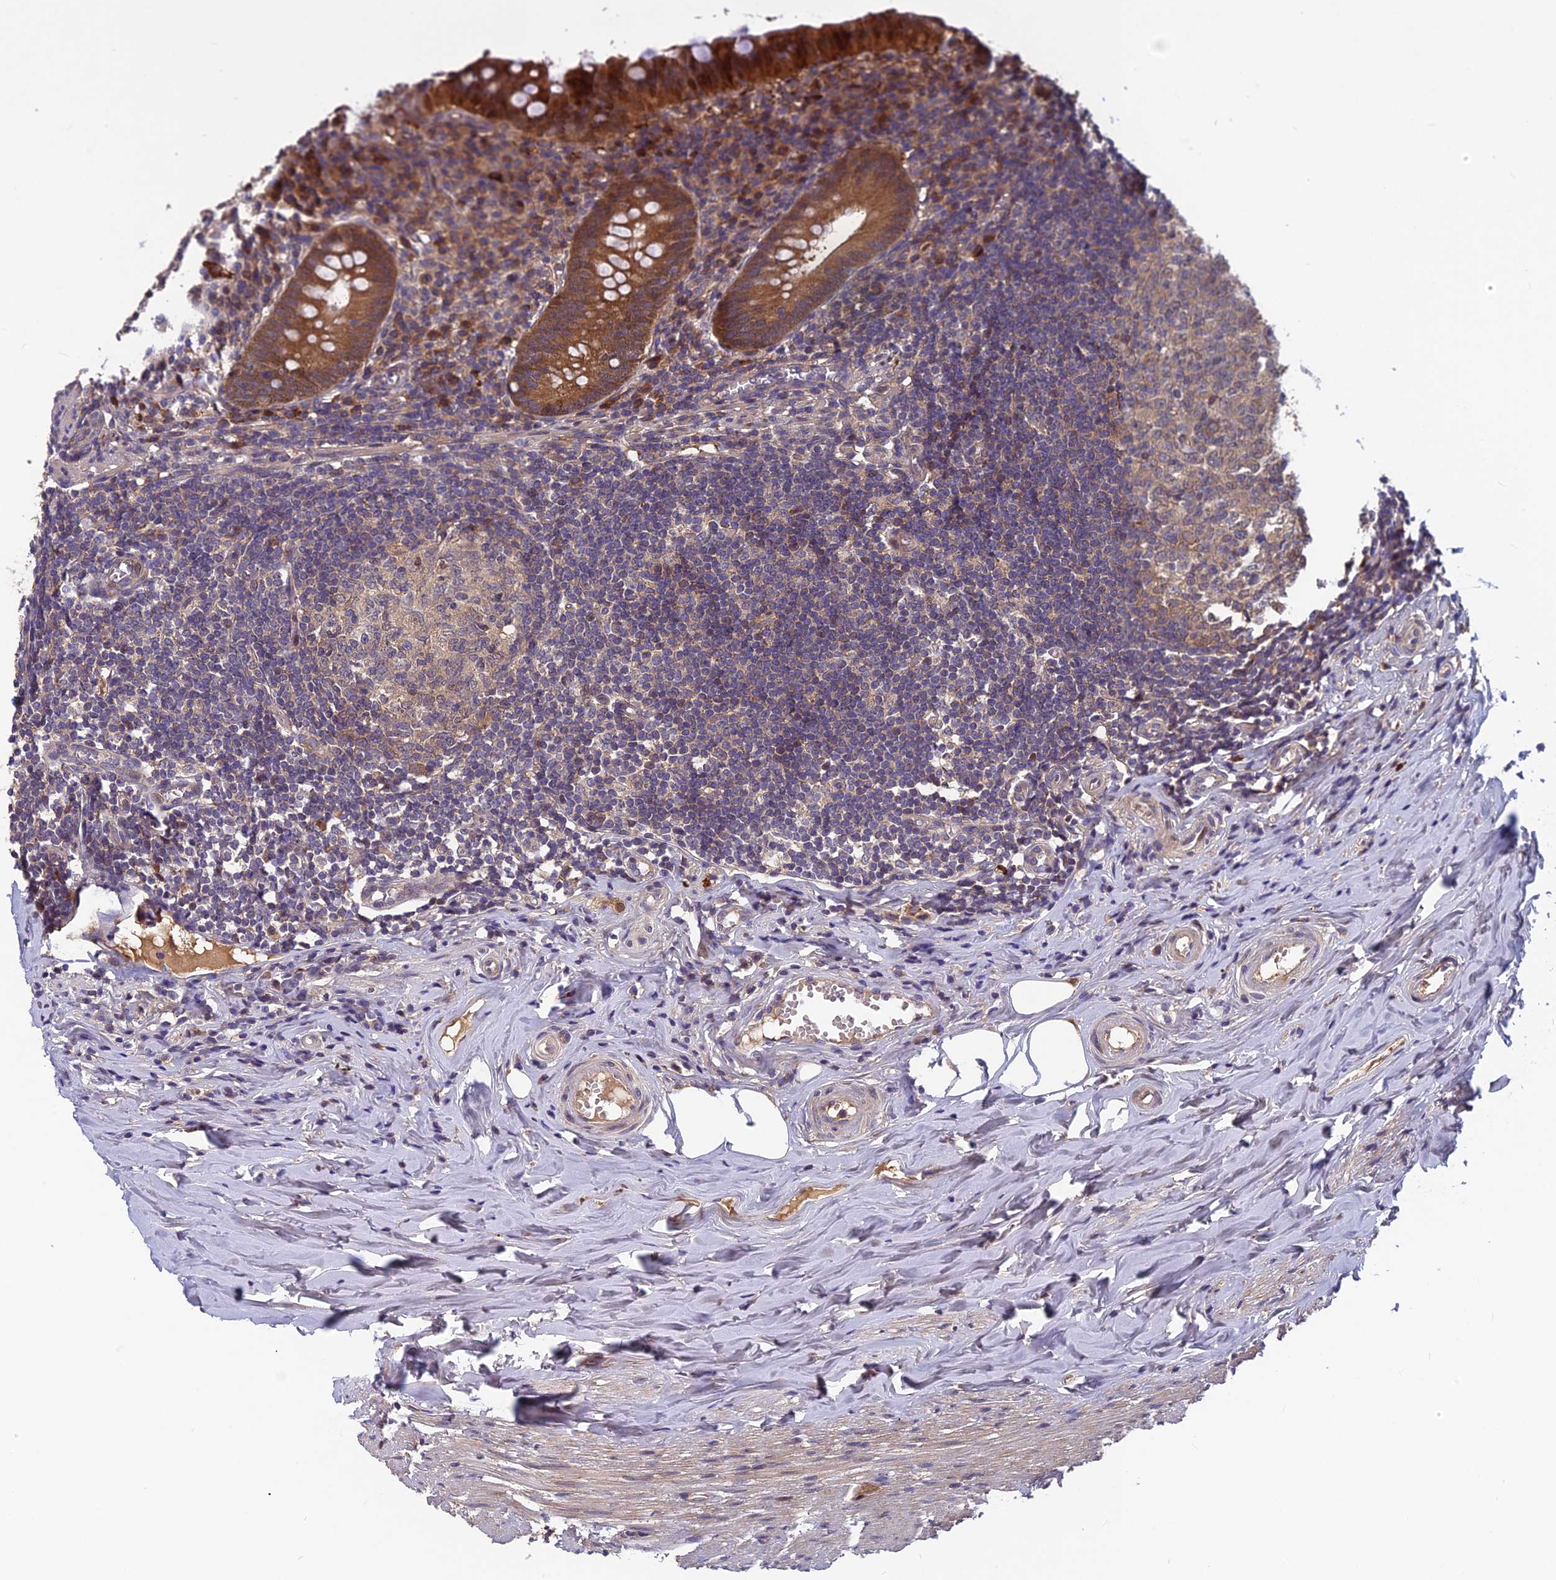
{"staining": {"intensity": "strong", "quantity": "25%-75%", "location": "cytoplasmic/membranous,nuclear"}, "tissue": "appendix", "cell_type": "Glandular cells", "image_type": "normal", "snomed": [{"axis": "morphology", "description": "Normal tissue, NOS"}, {"axis": "topography", "description": "Appendix"}], "caption": "A high amount of strong cytoplasmic/membranous,nuclear expression is present in approximately 25%-75% of glandular cells in benign appendix. (Brightfield microscopy of DAB IHC at high magnification).", "gene": "CCDC15", "patient": {"sex": "female", "age": 51}}